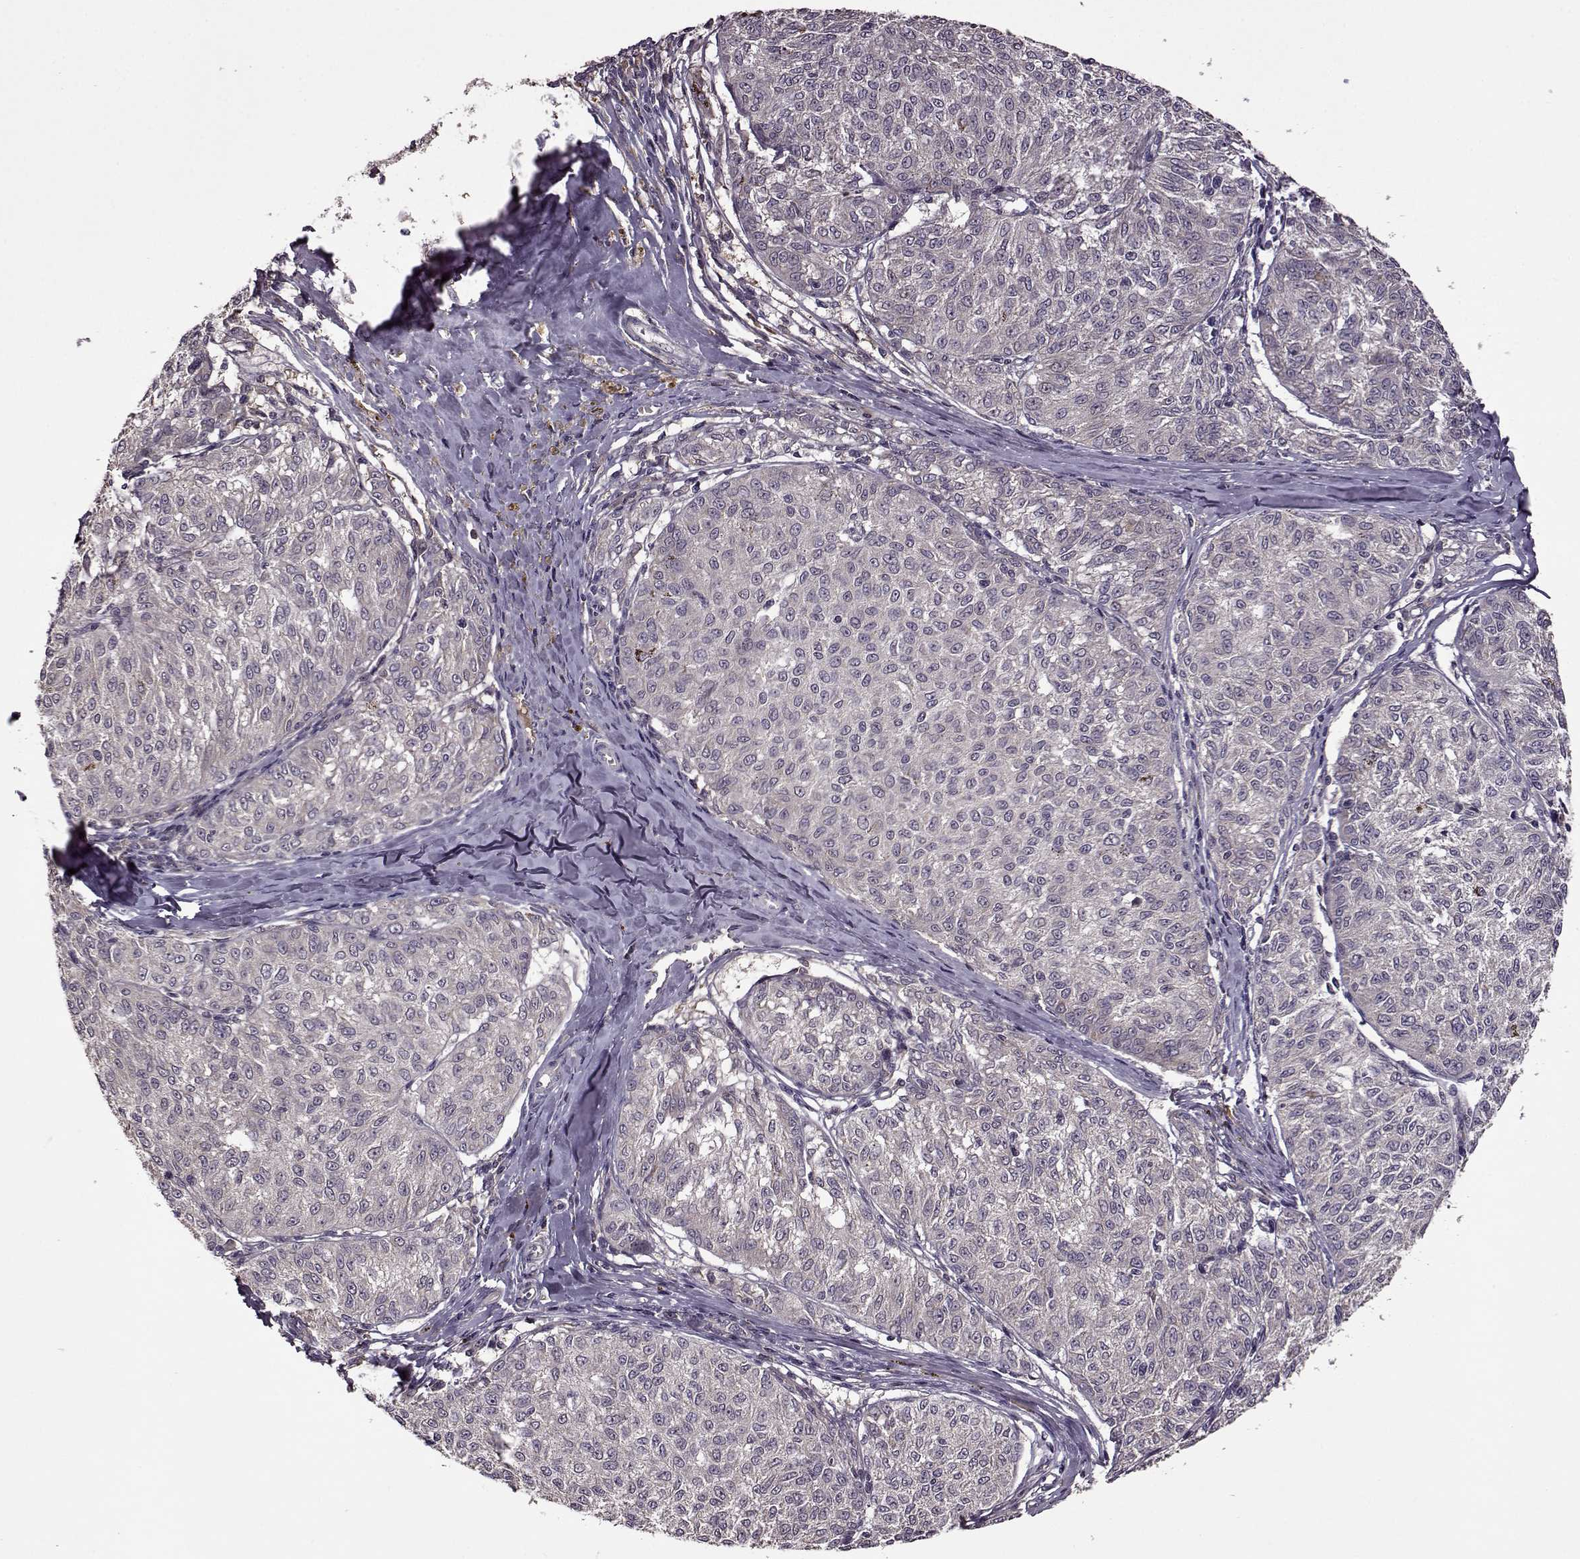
{"staining": {"intensity": "negative", "quantity": "none", "location": "none"}, "tissue": "melanoma", "cell_type": "Tumor cells", "image_type": "cancer", "snomed": [{"axis": "morphology", "description": "Malignant melanoma, NOS"}, {"axis": "topography", "description": "Skin"}], "caption": "The image shows no staining of tumor cells in malignant melanoma. (DAB (3,3'-diaminobenzidine) immunohistochemistry visualized using brightfield microscopy, high magnification).", "gene": "MAIP1", "patient": {"sex": "female", "age": 72}}